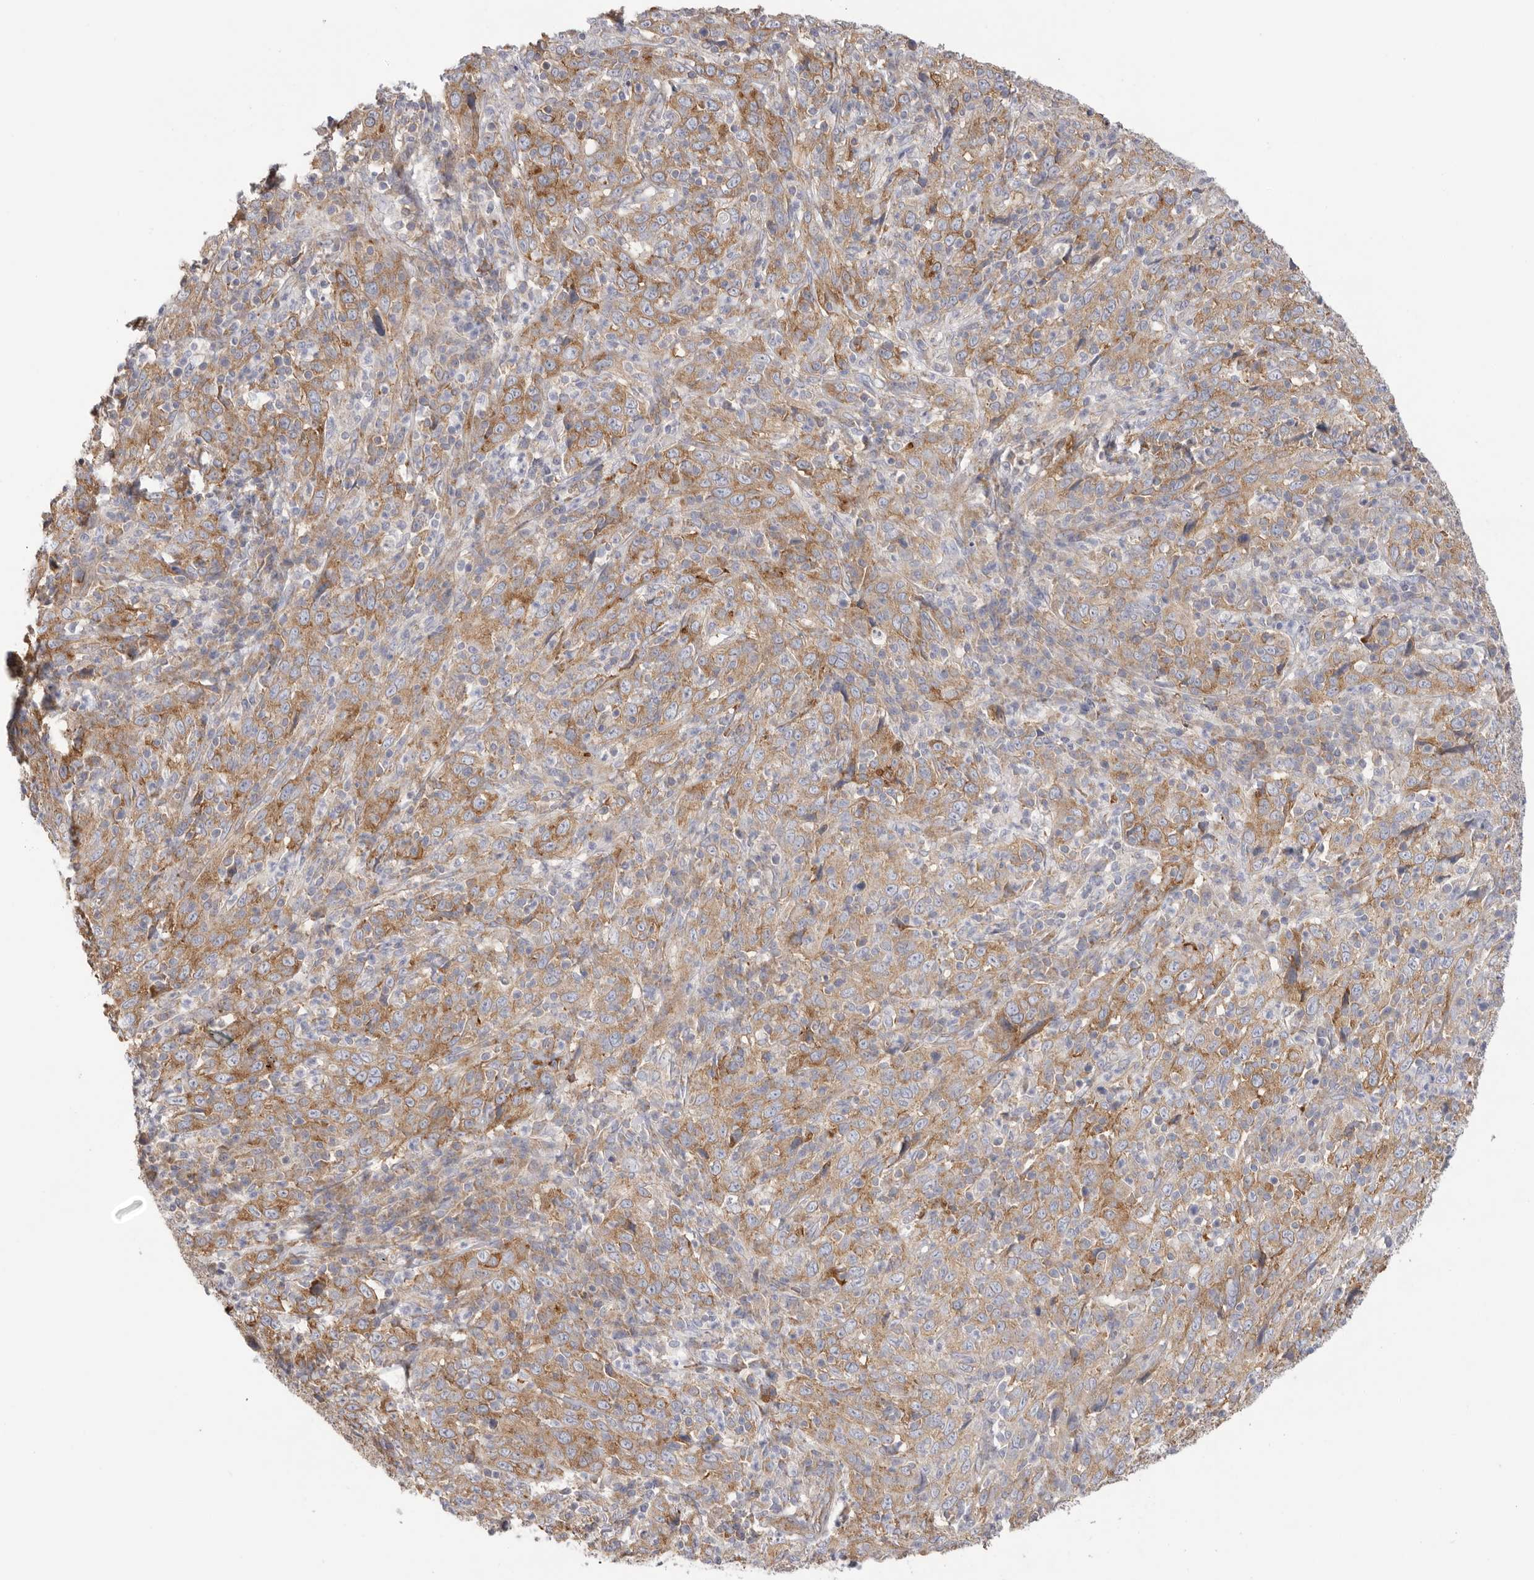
{"staining": {"intensity": "moderate", "quantity": ">75%", "location": "cytoplasmic/membranous"}, "tissue": "cervical cancer", "cell_type": "Tumor cells", "image_type": "cancer", "snomed": [{"axis": "morphology", "description": "Squamous cell carcinoma, NOS"}, {"axis": "topography", "description": "Cervix"}], "caption": "Immunohistochemistry (IHC) of human cervical squamous cell carcinoma displays medium levels of moderate cytoplasmic/membranous positivity in approximately >75% of tumor cells. The protein of interest is shown in brown color, while the nuclei are stained blue.", "gene": "SERBP1", "patient": {"sex": "female", "age": 46}}